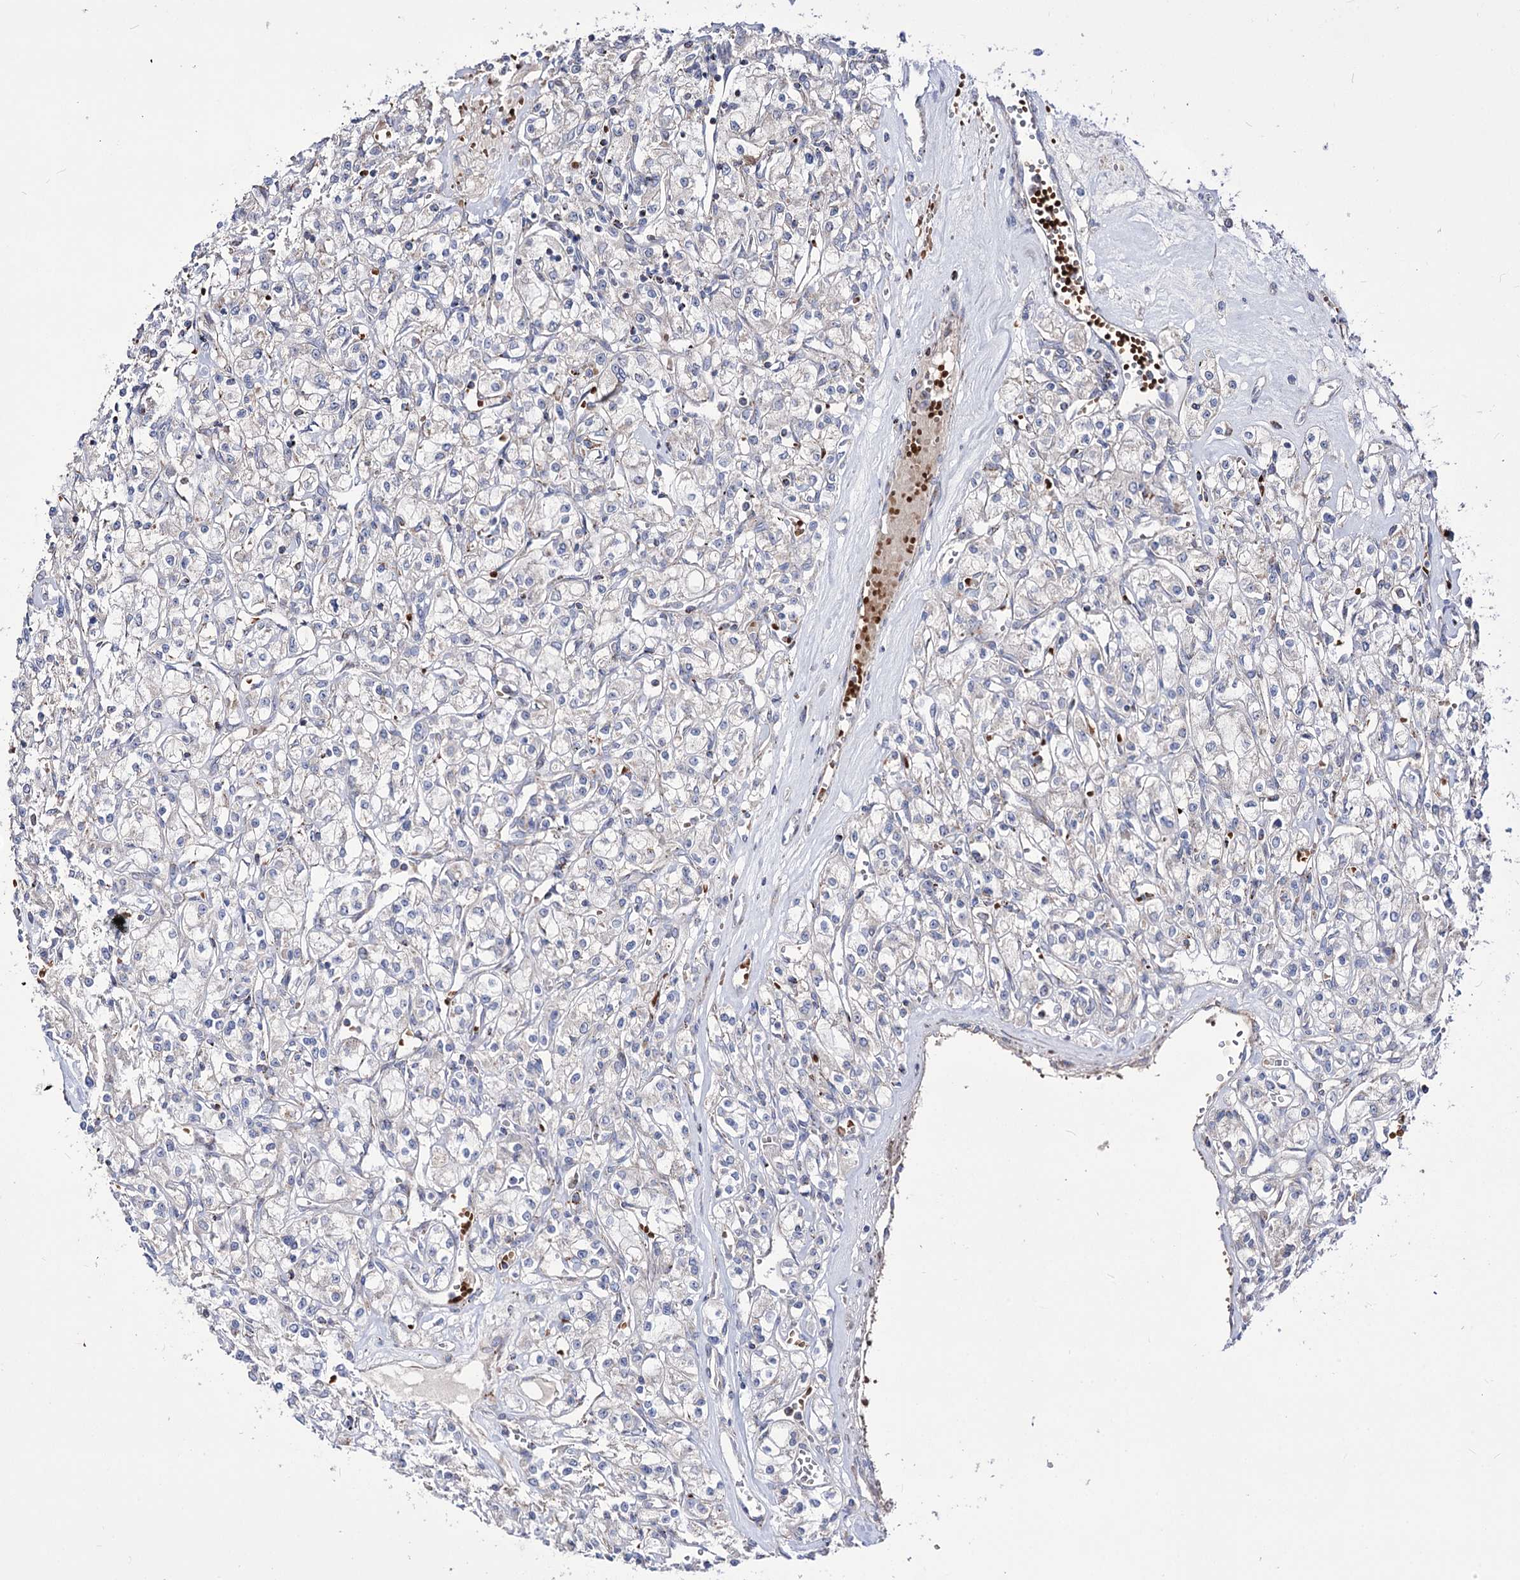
{"staining": {"intensity": "negative", "quantity": "none", "location": "none"}, "tissue": "renal cancer", "cell_type": "Tumor cells", "image_type": "cancer", "snomed": [{"axis": "morphology", "description": "Adenocarcinoma, NOS"}, {"axis": "topography", "description": "Kidney"}], "caption": "Immunohistochemistry of renal cancer exhibits no staining in tumor cells. Brightfield microscopy of IHC stained with DAB (brown) and hematoxylin (blue), captured at high magnification.", "gene": "OSBPL5", "patient": {"sex": "female", "age": 59}}